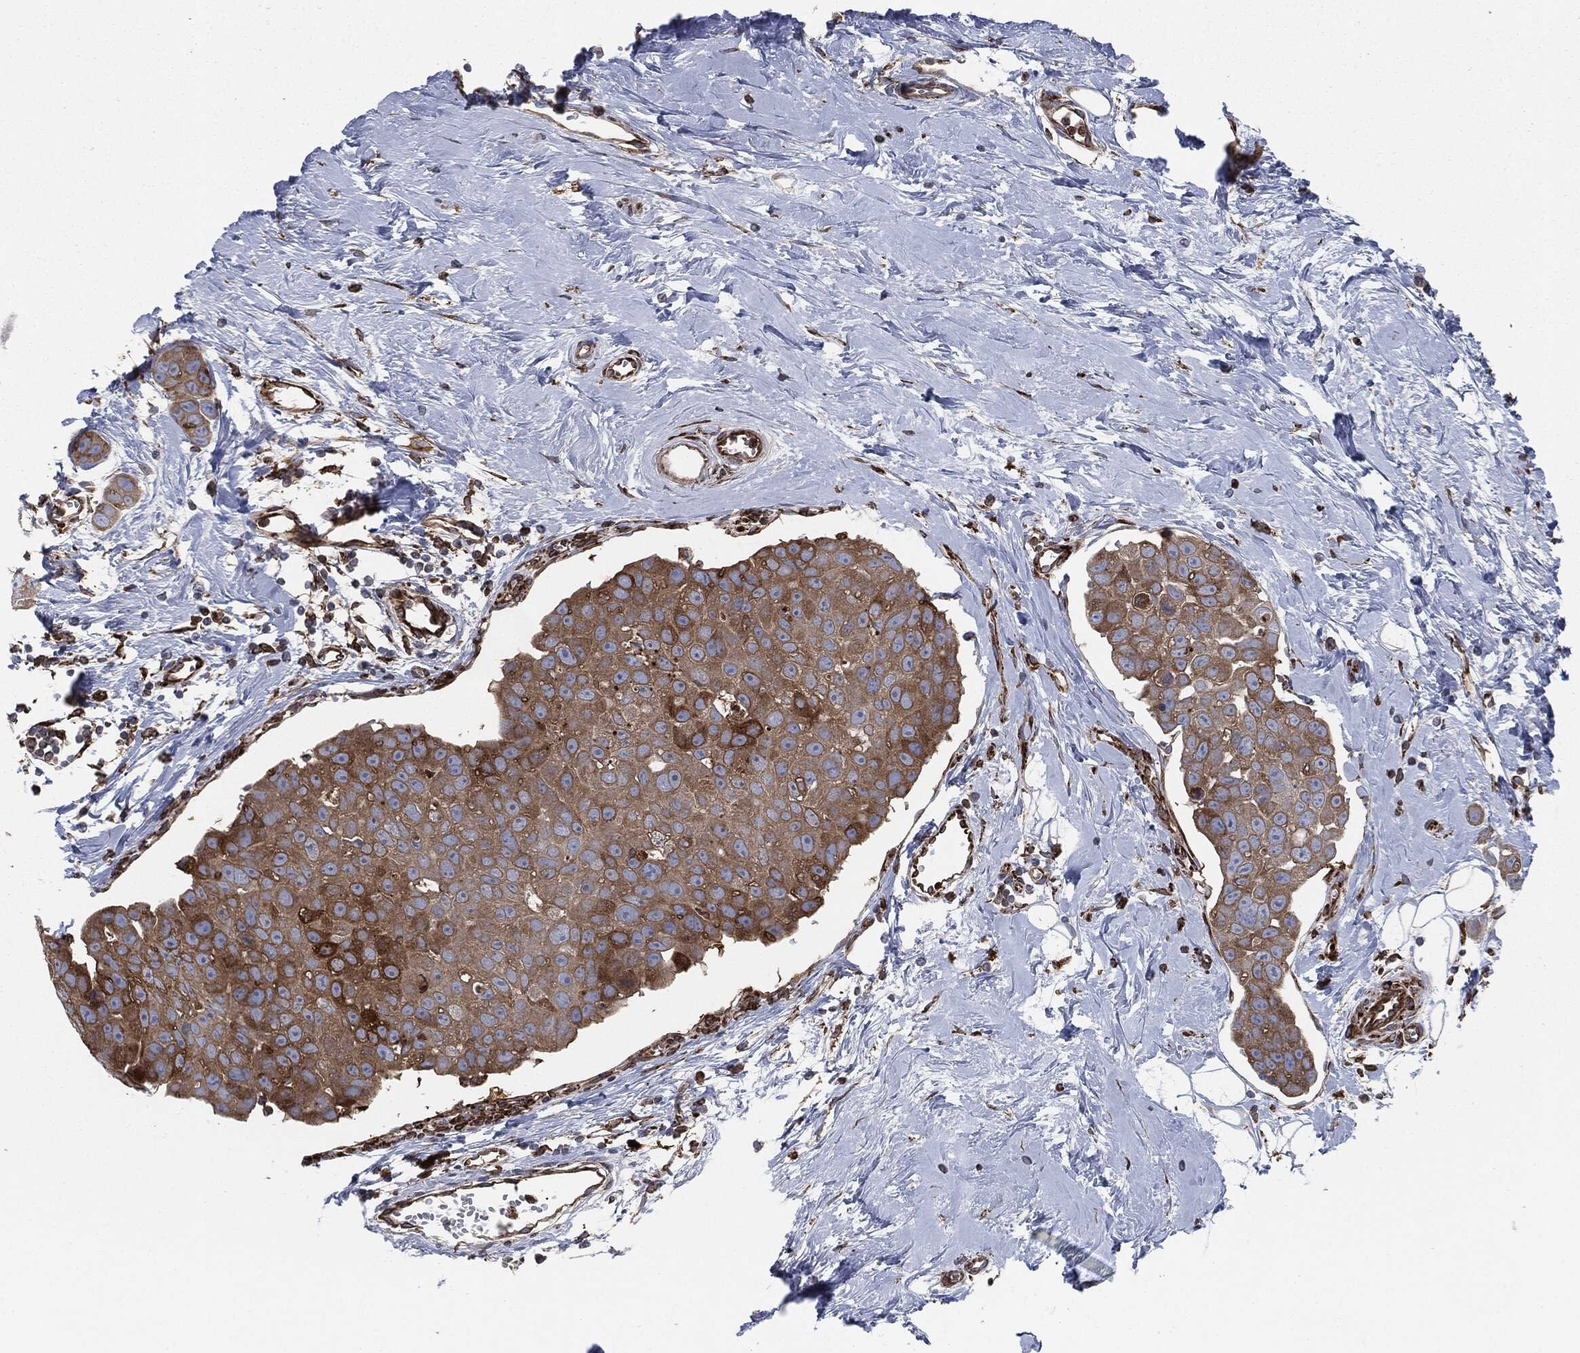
{"staining": {"intensity": "moderate", "quantity": ">75%", "location": "cytoplasmic/membranous"}, "tissue": "breast cancer", "cell_type": "Tumor cells", "image_type": "cancer", "snomed": [{"axis": "morphology", "description": "Duct carcinoma"}, {"axis": "topography", "description": "Breast"}], "caption": "Moderate cytoplasmic/membranous positivity for a protein is seen in approximately >75% of tumor cells of breast cancer using IHC.", "gene": "CALR", "patient": {"sex": "female", "age": 35}}